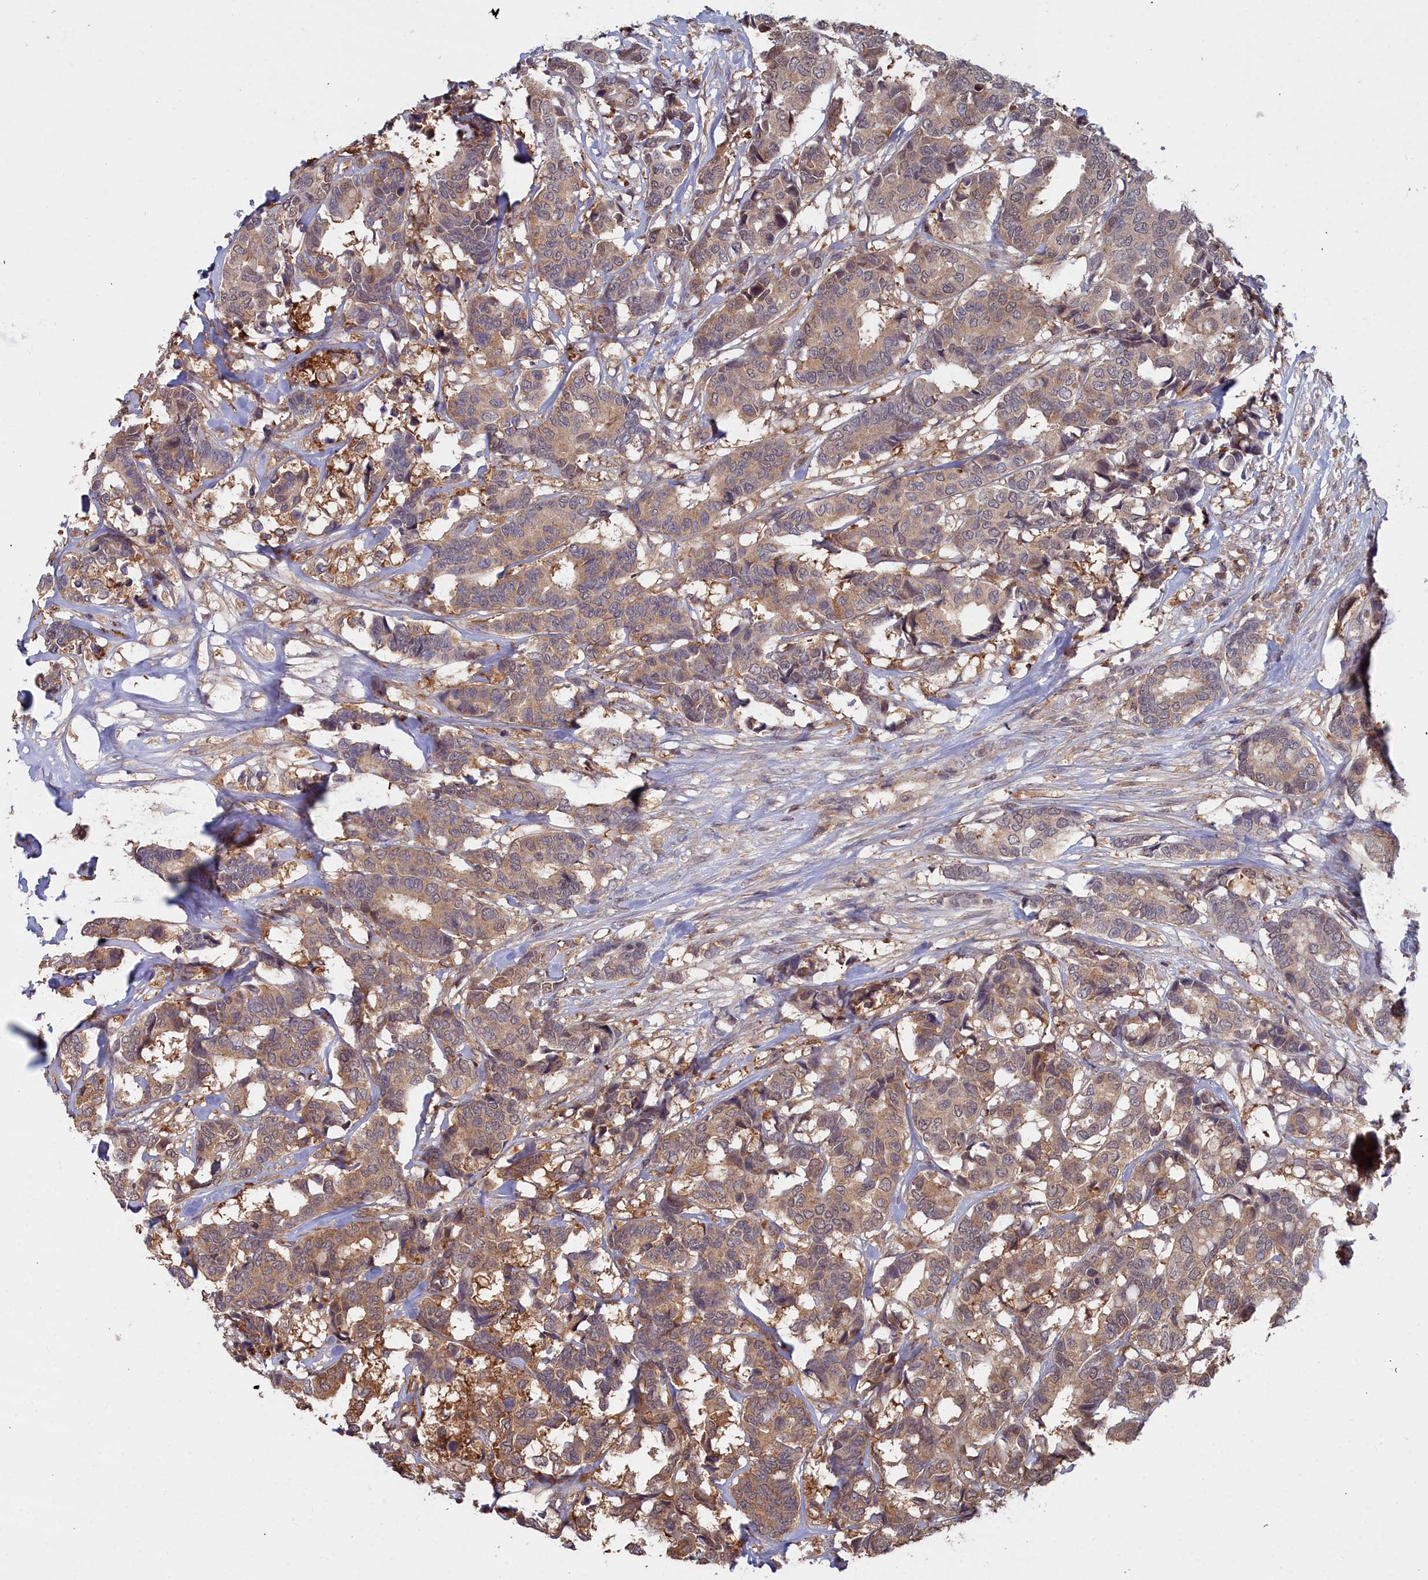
{"staining": {"intensity": "moderate", "quantity": ">75%", "location": "cytoplasmic/membranous"}, "tissue": "breast cancer", "cell_type": "Tumor cells", "image_type": "cancer", "snomed": [{"axis": "morphology", "description": "Normal tissue, NOS"}, {"axis": "morphology", "description": "Duct carcinoma"}, {"axis": "topography", "description": "Breast"}], "caption": "A brown stain shows moderate cytoplasmic/membranous positivity of a protein in breast cancer tumor cells.", "gene": "GFRA2", "patient": {"sex": "female", "age": 87}}